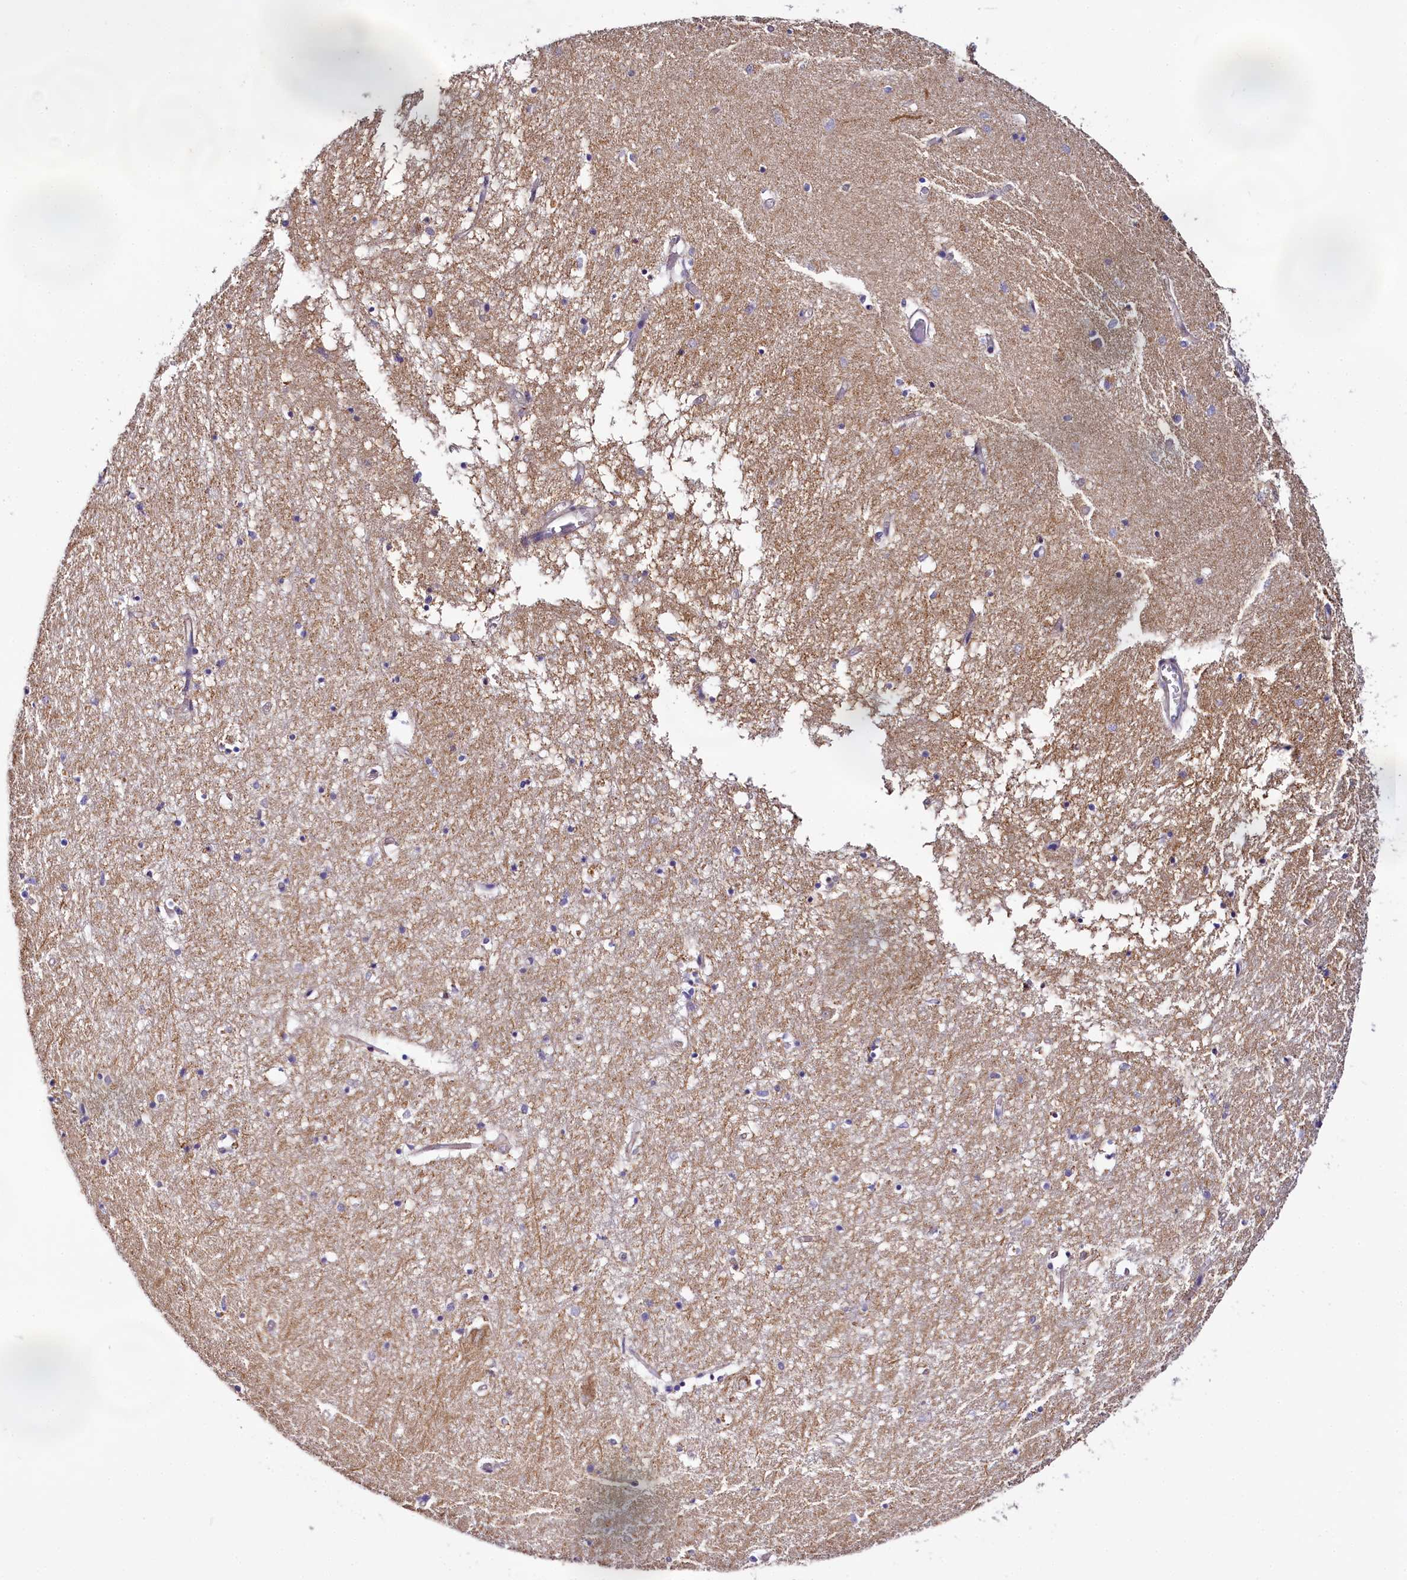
{"staining": {"intensity": "negative", "quantity": "none", "location": "none"}, "tissue": "hippocampus", "cell_type": "Glial cells", "image_type": "normal", "snomed": [{"axis": "morphology", "description": "Normal tissue, NOS"}, {"axis": "topography", "description": "Hippocampus"}], "caption": "Immunohistochemical staining of unremarkable hippocampus reveals no significant expression in glial cells. (Brightfield microscopy of DAB immunohistochemistry at high magnification).", "gene": "CEP295", "patient": {"sex": "male", "age": 70}}